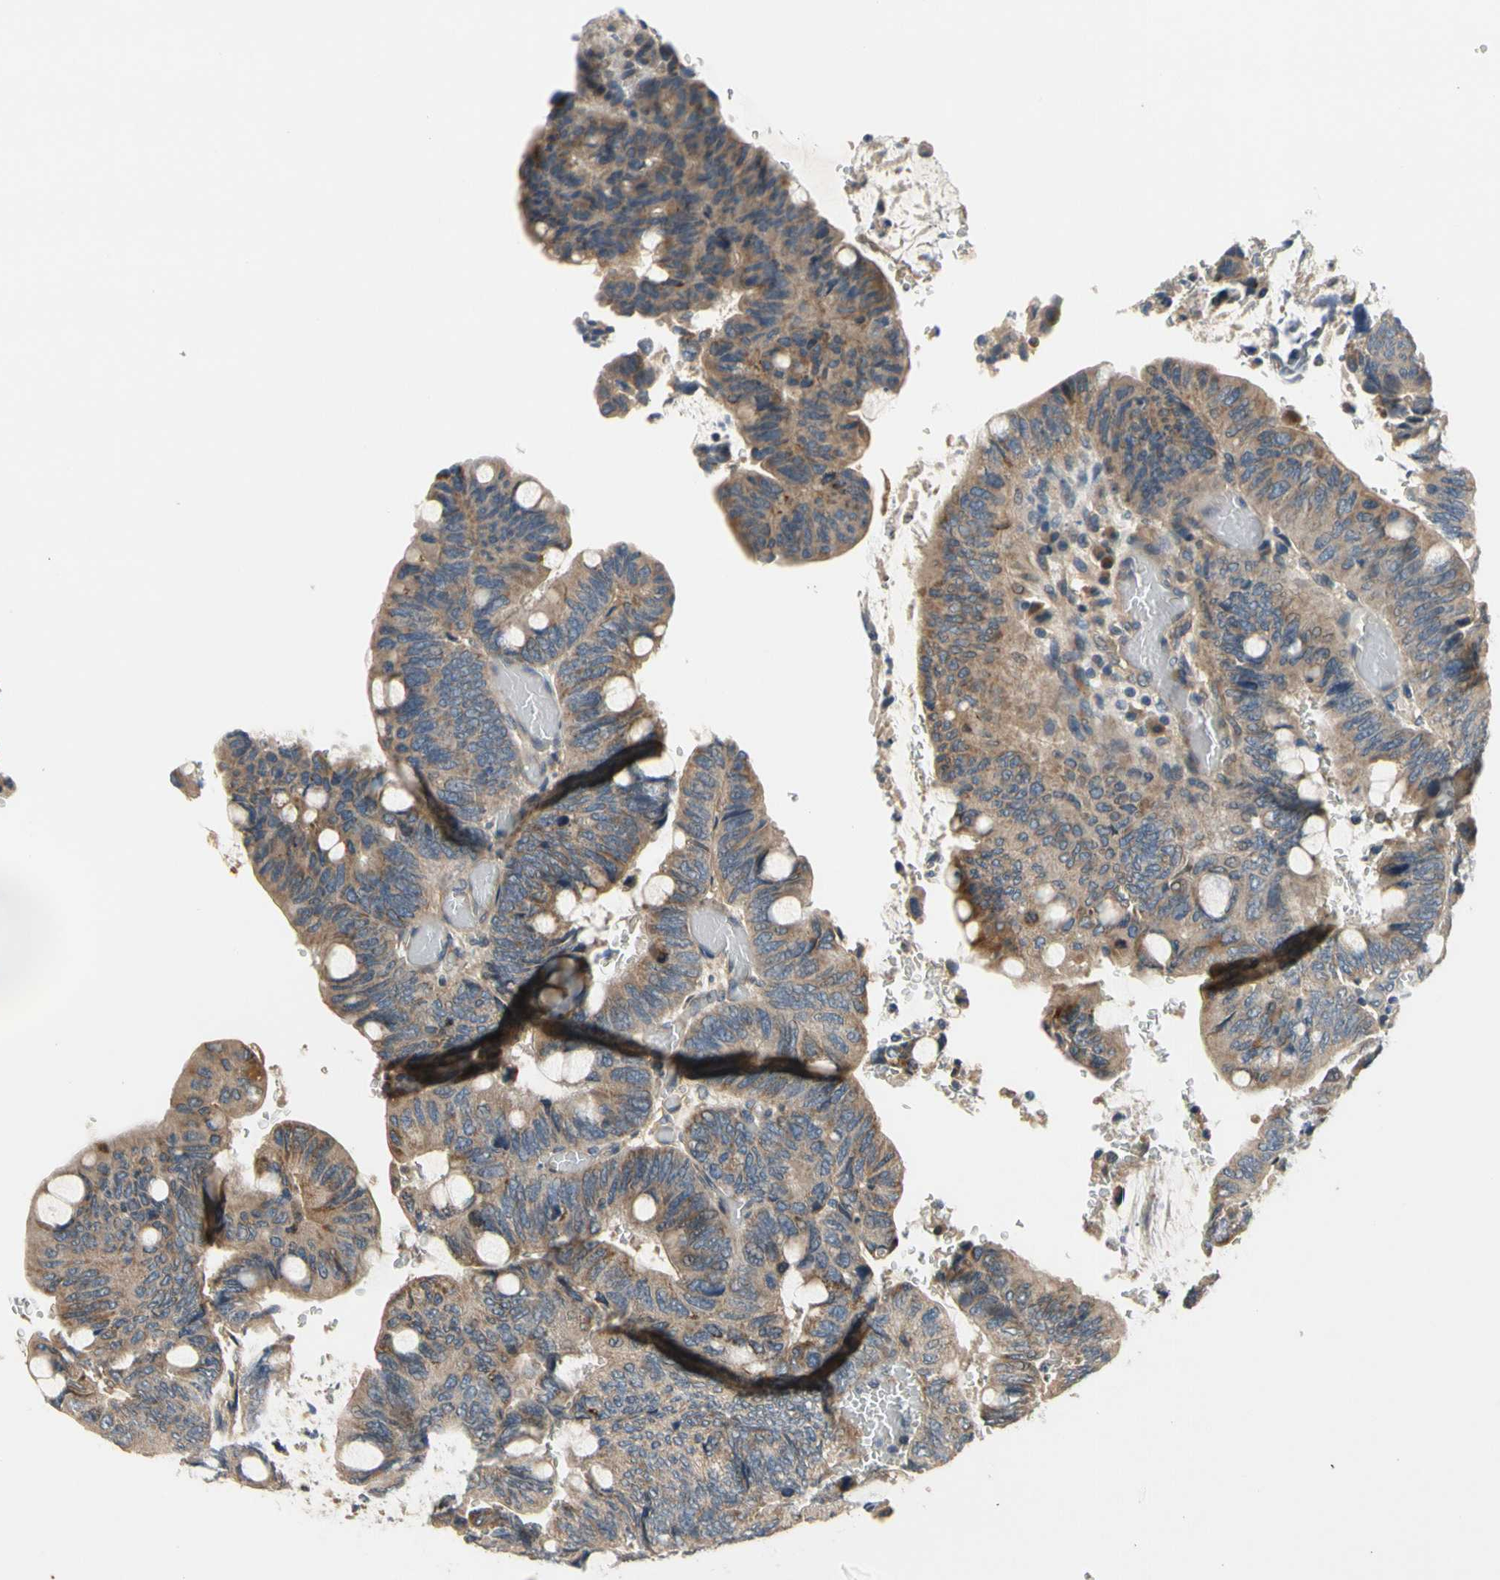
{"staining": {"intensity": "weak", "quantity": ">75%", "location": "cytoplasmic/membranous"}, "tissue": "colorectal cancer", "cell_type": "Tumor cells", "image_type": "cancer", "snomed": [{"axis": "morphology", "description": "Normal tissue, NOS"}, {"axis": "morphology", "description": "Adenocarcinoma, NOS"}, {"axis": "topography", "description": "Rectum"}, {"axis": "topography", "description": "Peripheral nerve tissue"}], "caption": "This micrograph reveals immunohistochemistry (IHC) staining of colorectal cancer (adenocarcinoma), with low weak cytoplasmic/membranous expression in about >75% of tumor cells.", "gene": "ALKBH3", "patient": {"sex": "male", "age": 92}}